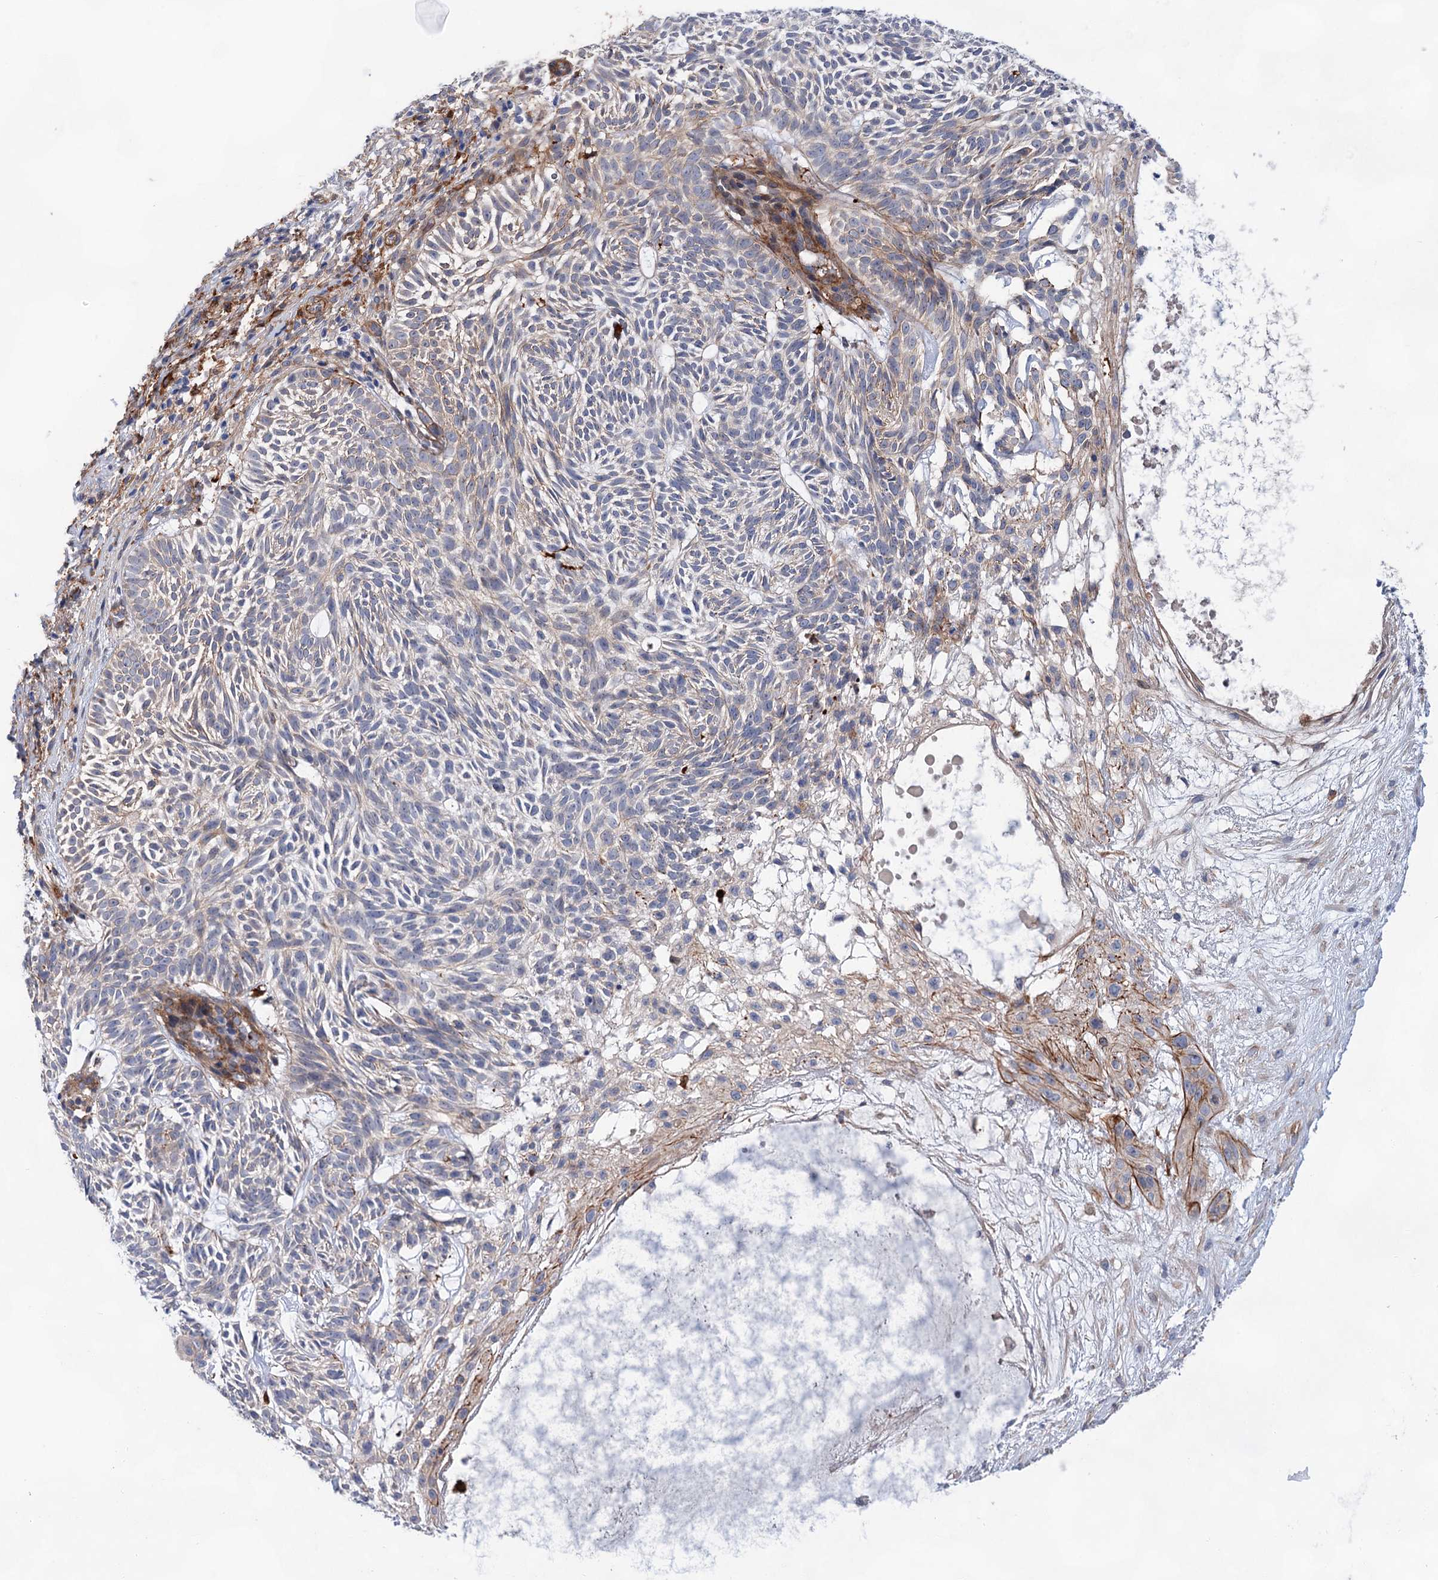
{"staining": {"intensity": "negative", "quantity": "none", "location": "none"}, "tissue": "skin cancer", "cell_type": "Tumor cells", "image_type": "cancer", "snomed": [{"axis": "morphology", "description": "Basal cell carcinoma"}, {"axis": "topography", "description": "Skin"}], "caption": "An immunohistochemistry (IHC) photomicrograph of basal cell carcinoma (skin) is shown. There is no staining in tumor cells of basal cell carcinoma (skin). (Stains: DAB (3,3'-diaminobenzidine) IHC with hematoxylin counter stain, Microscopy: brightfield microscopy at high magnification).", "gene": "TMTC3", "patient": {"sex": "male", "age": 75}}